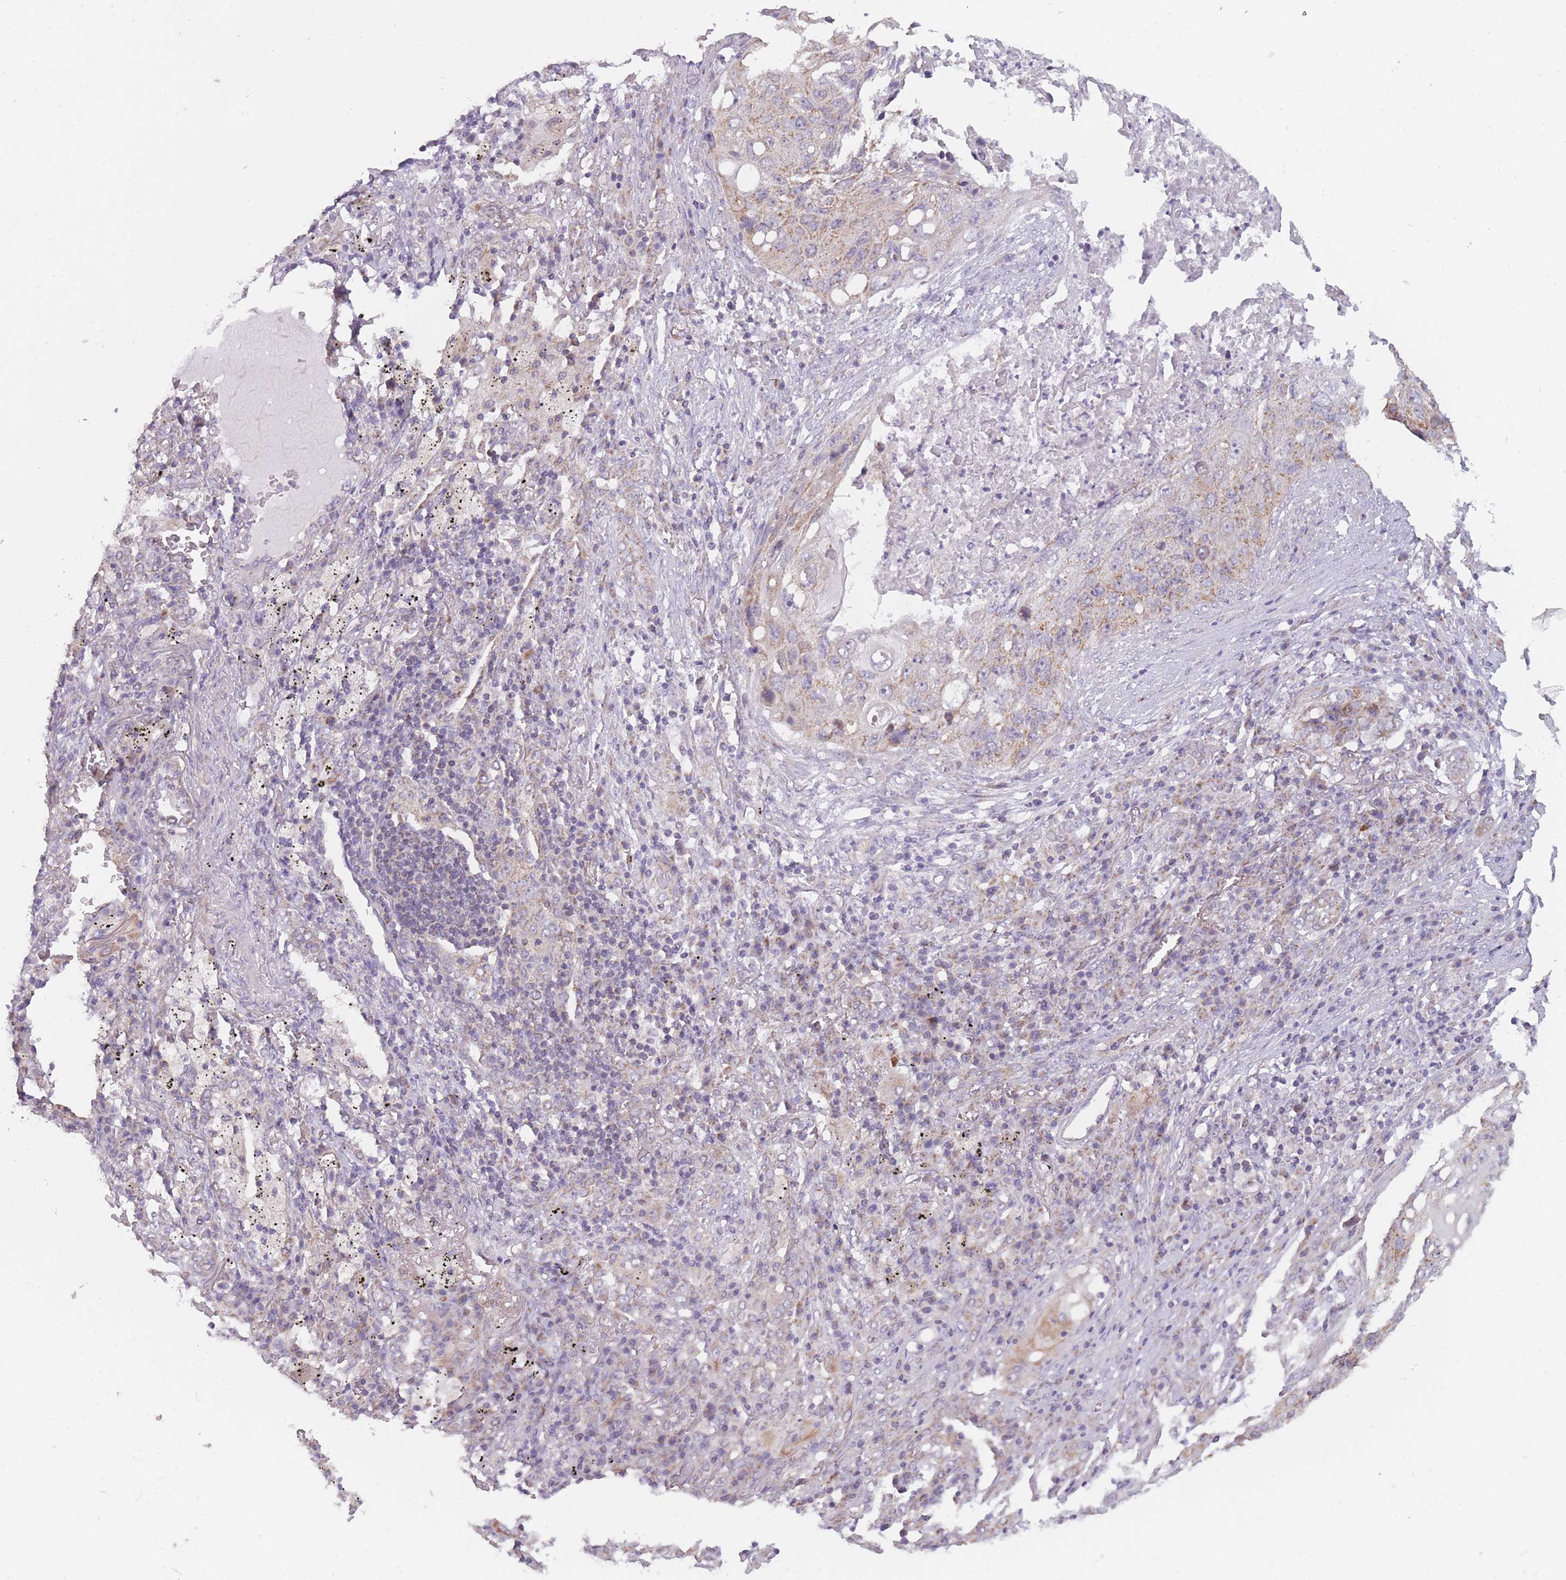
{"staining": {"intensity": "moderate", "quantity": ">75%", "location": "cytoplasmic/membranous"}, "tissue": "lung cancer", "cell_type": "Tumor cells", "image_type": "cancer", "snomed": [{"axis": "morphology", "description": "Squamous cell carcinoma, NOS"}, {"axis": "topography", "description": "Lung"}], "caption": "Moderate cytoplasmic/membranous staining is present in approximately >75% of tumor cells in lung cancer.", "gene": "MRPS18C", "patient": {"sex": "female", "age": 63}}